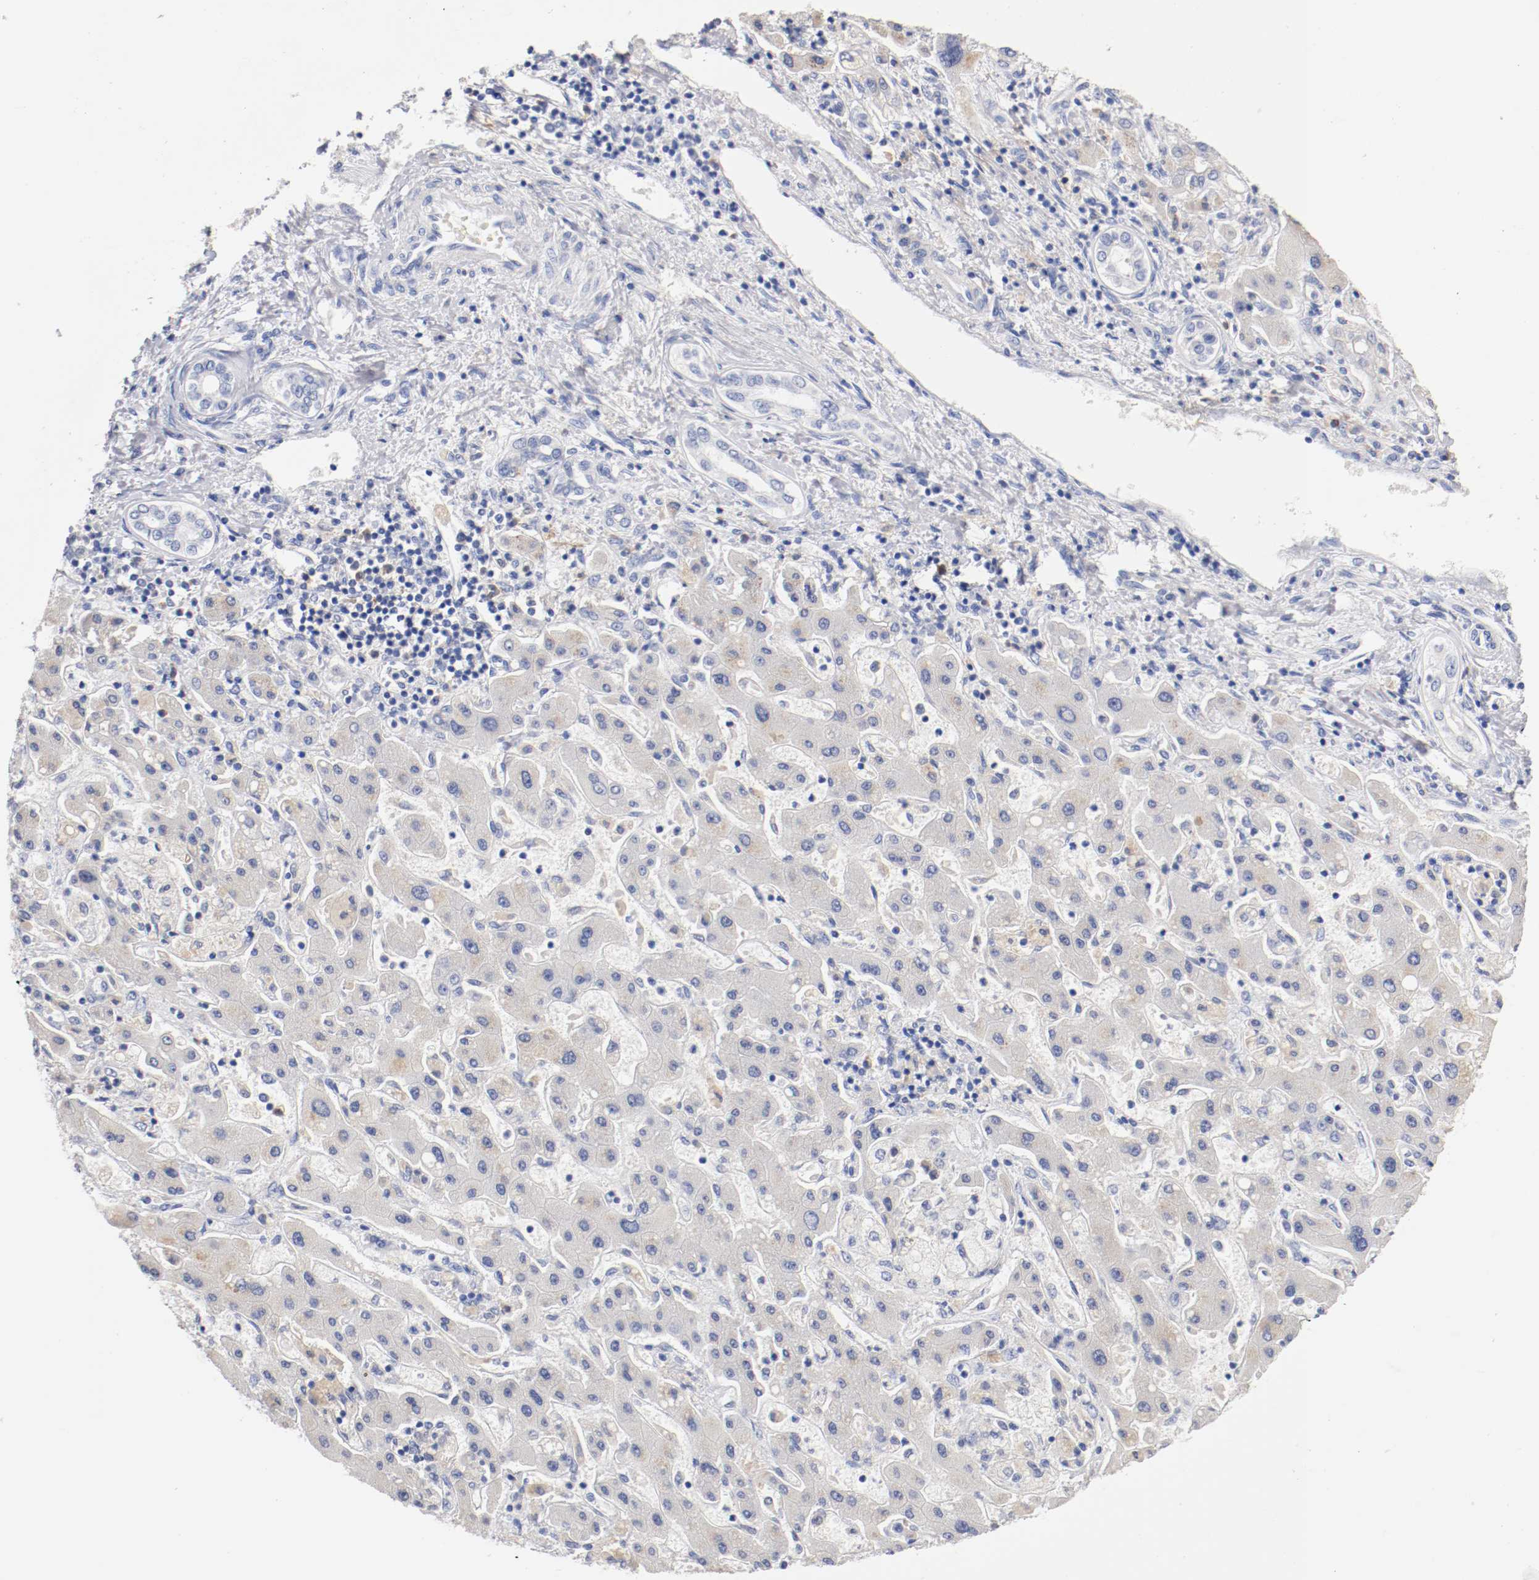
{"staining": {"intensity": "weak", "quantity": "25%-75%", "location": "cytoplasmic/membranous"}, "tissue": "liver cancer", "cell_type": "Tumor cells", "image_type": "cancer", "snomed": [{"axis": "morphology", "description": "Cholangiocarcinoma"}, {"axis": "topography", "description": "Liver"}], "caption": "Immunohistochemical staining of liver cancer shows weak cytoplasmic/membranous protein expression in approximately 25%-75% of tumor cells. (Brightfield microscopy of DAB IHC at high magnification).", "gene": "FGFBP1", "patient": {"sex": "male", "age": 50}}